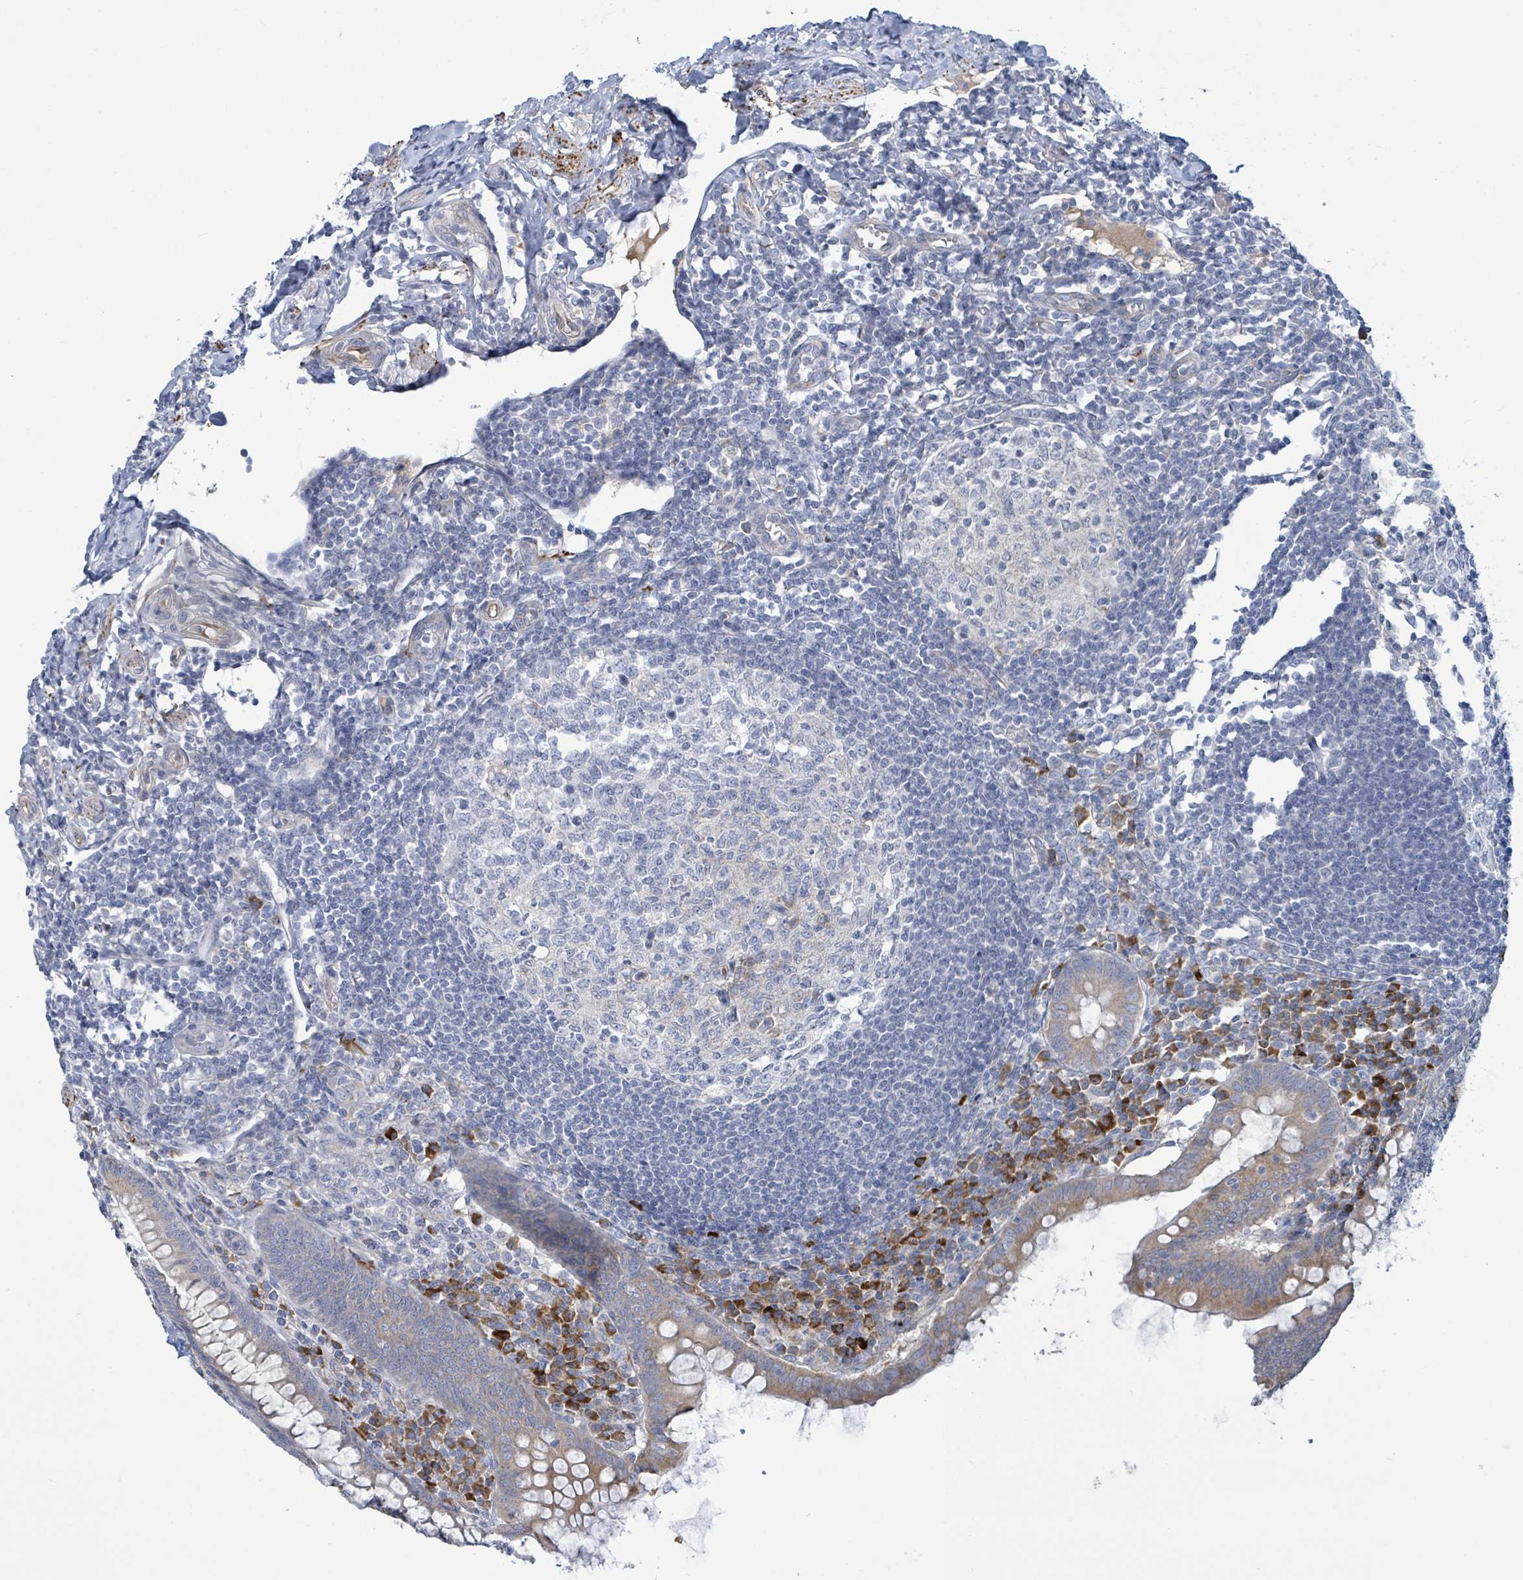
{"staining": {"intensity": "moderate", "quantity": "25%-75%", "location": "cytoplasmic/membranous"}, "tissue": "appendix", "cell_type": "Glandular cells", "image_type": "normal", "snomed": [{"axis": "morphology", "description": "Normal tissue, NOS"}, {"axis": "topography", "description": "Appendix"}], "caption": "Immunohistochemistry (IHC) photomicrograph of normal appendix stained for a protein (brown), which displays medium levels of moderate cytoplasmic/membranous staining in about 25%-75% of glandular cells.", "gene": "SIRPB1", "patient": {"sex": "female", "age": 33}}